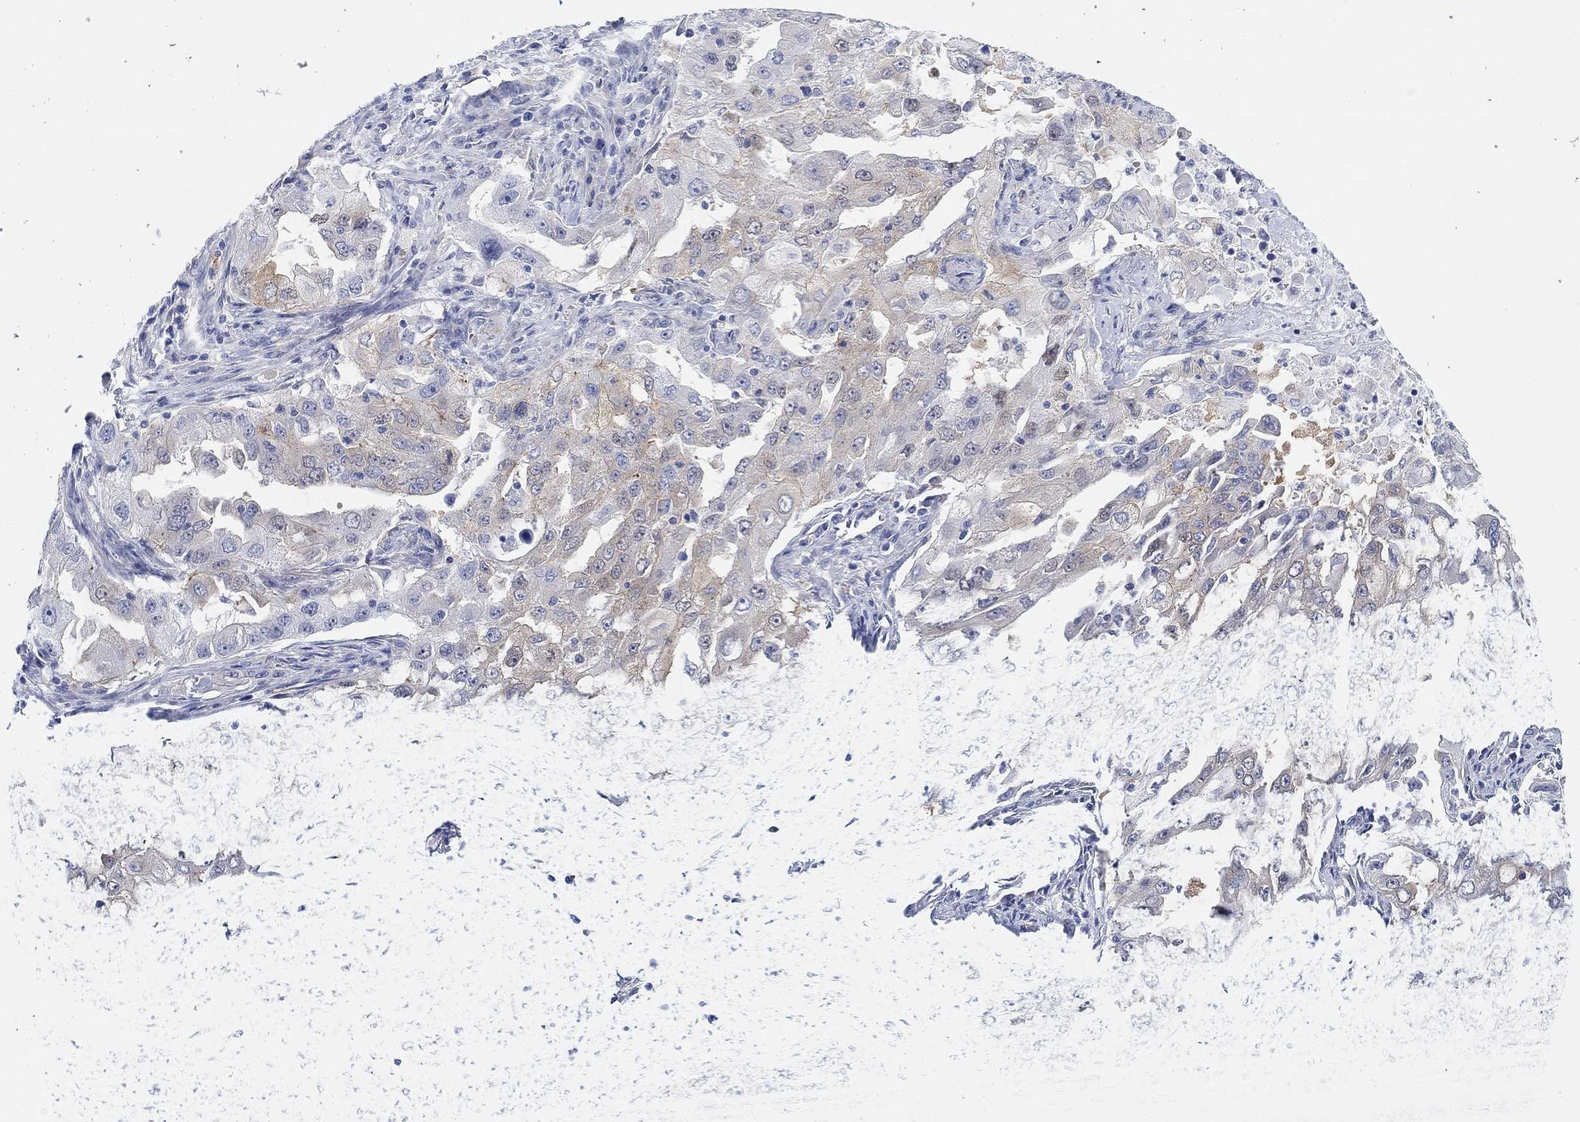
{"staining": {"intensity": "weak", "quantity": "25%-75%", "location": "cytoplasmic/membranous"}, "tissue": "lung cancer", "cell_type": "Tumor cells", "image_type": "cancer", "snomed": [{"axis": "morphology", "description": "Adenocarcinoma, NOS"}, {"axis": "topography", "description": "Lung"}], "caption": "The image exhibits a brown stain indicating the presence of a protein in the cytoplasmic/membranous of tumor cells in lung adenocarcinoma.", "gene": "RGS1", "patient": {"sex": "female", "age": 61}}